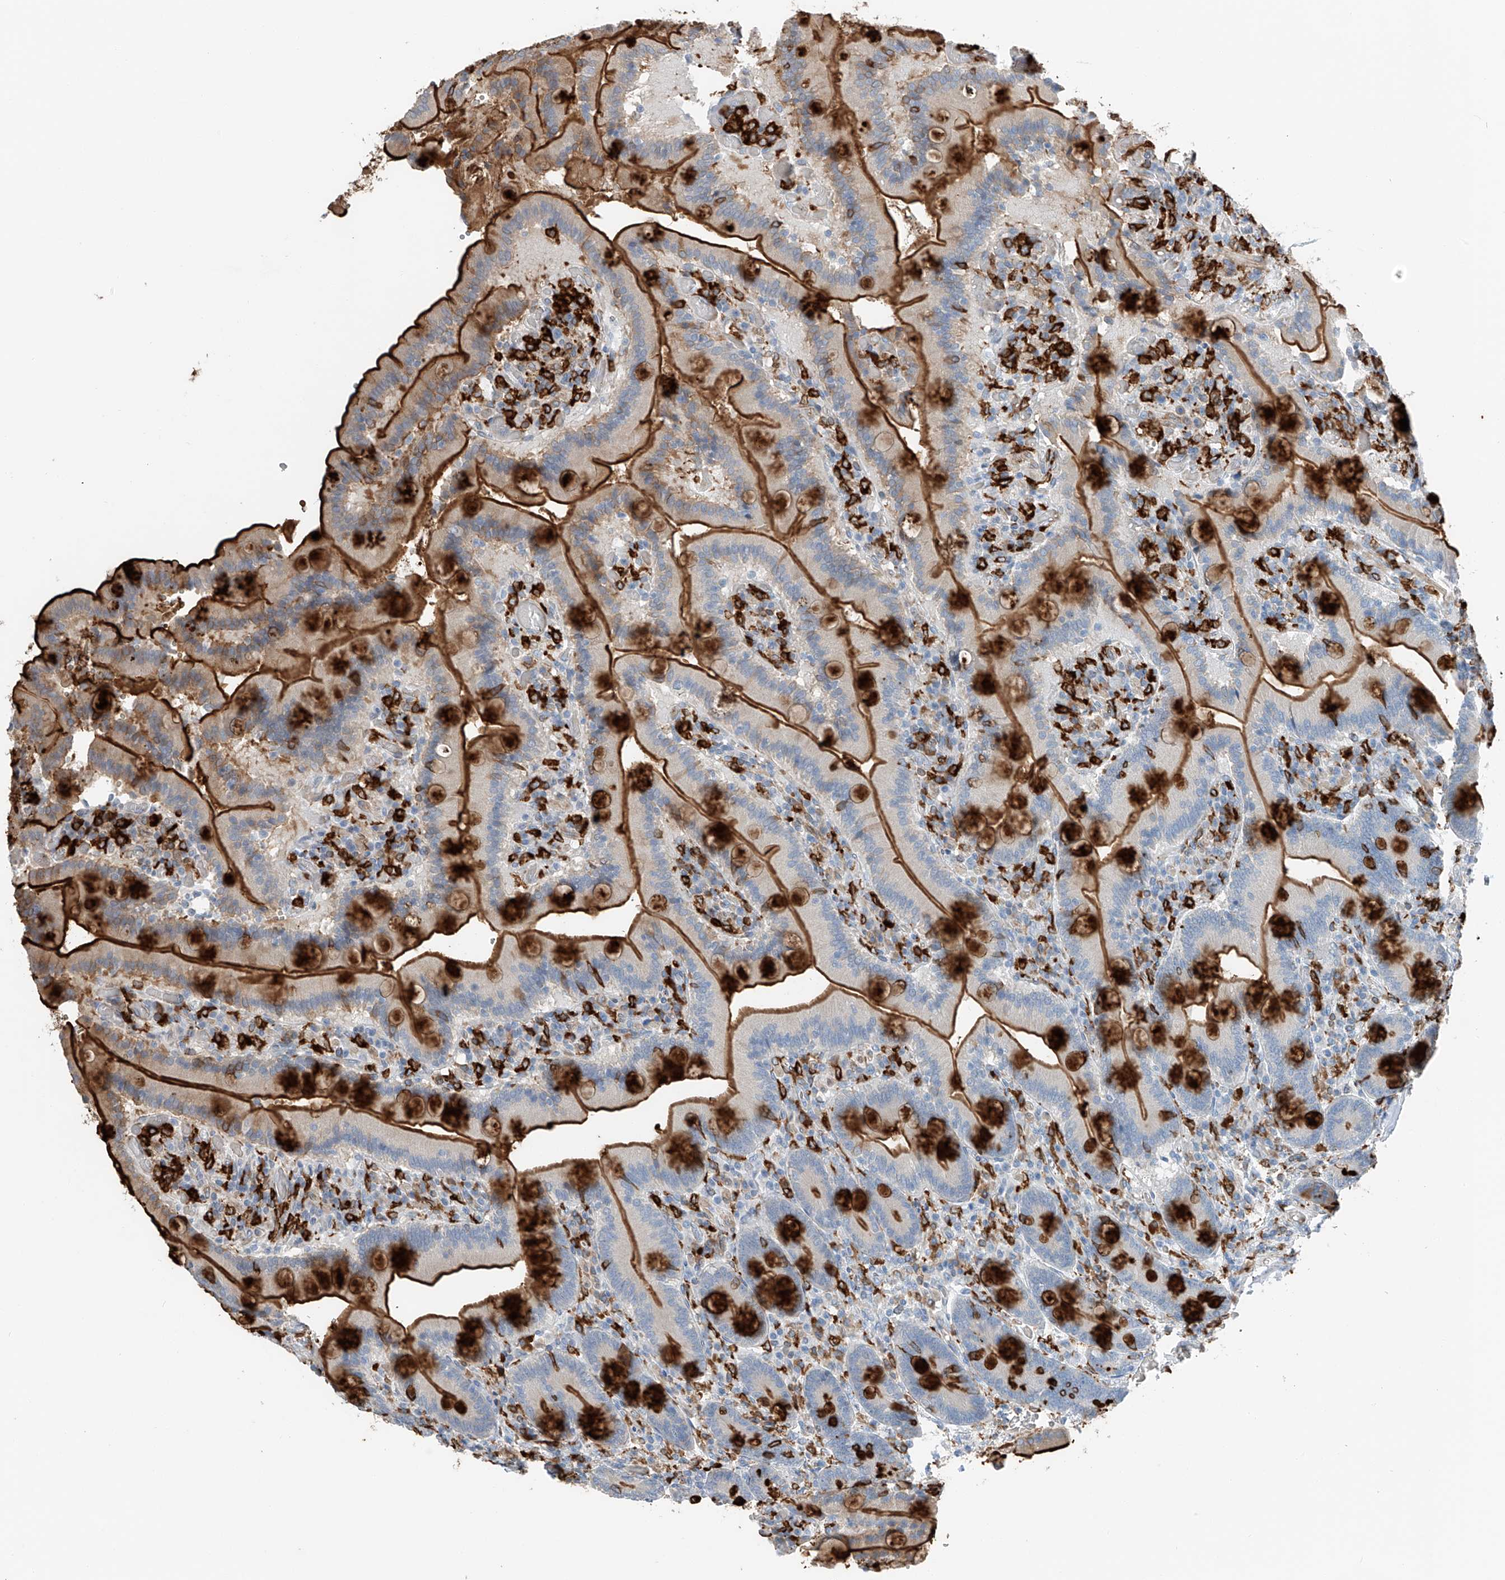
{"staining": {"intensity": "strong", "quantity": "25%-75%", "location": "cytoplasmic/membranous"}, "tissue": "duodenum", "cell_type": "Glandular cells", "image_type": "normal", "snomed": [{"axis": "morphology", "description": "Normal tissue, NOS"}, {"axis": "topography", "description": "Duodenum"}], "caption": "This photomicrograph reveals IHC staining of normal duodenum, with high strong cytoplasmic/membranous positivity in about 25%-75% of glandular cells.", "gene": "TBXAS1", "patient": {"sex": "female", "age": 62}}